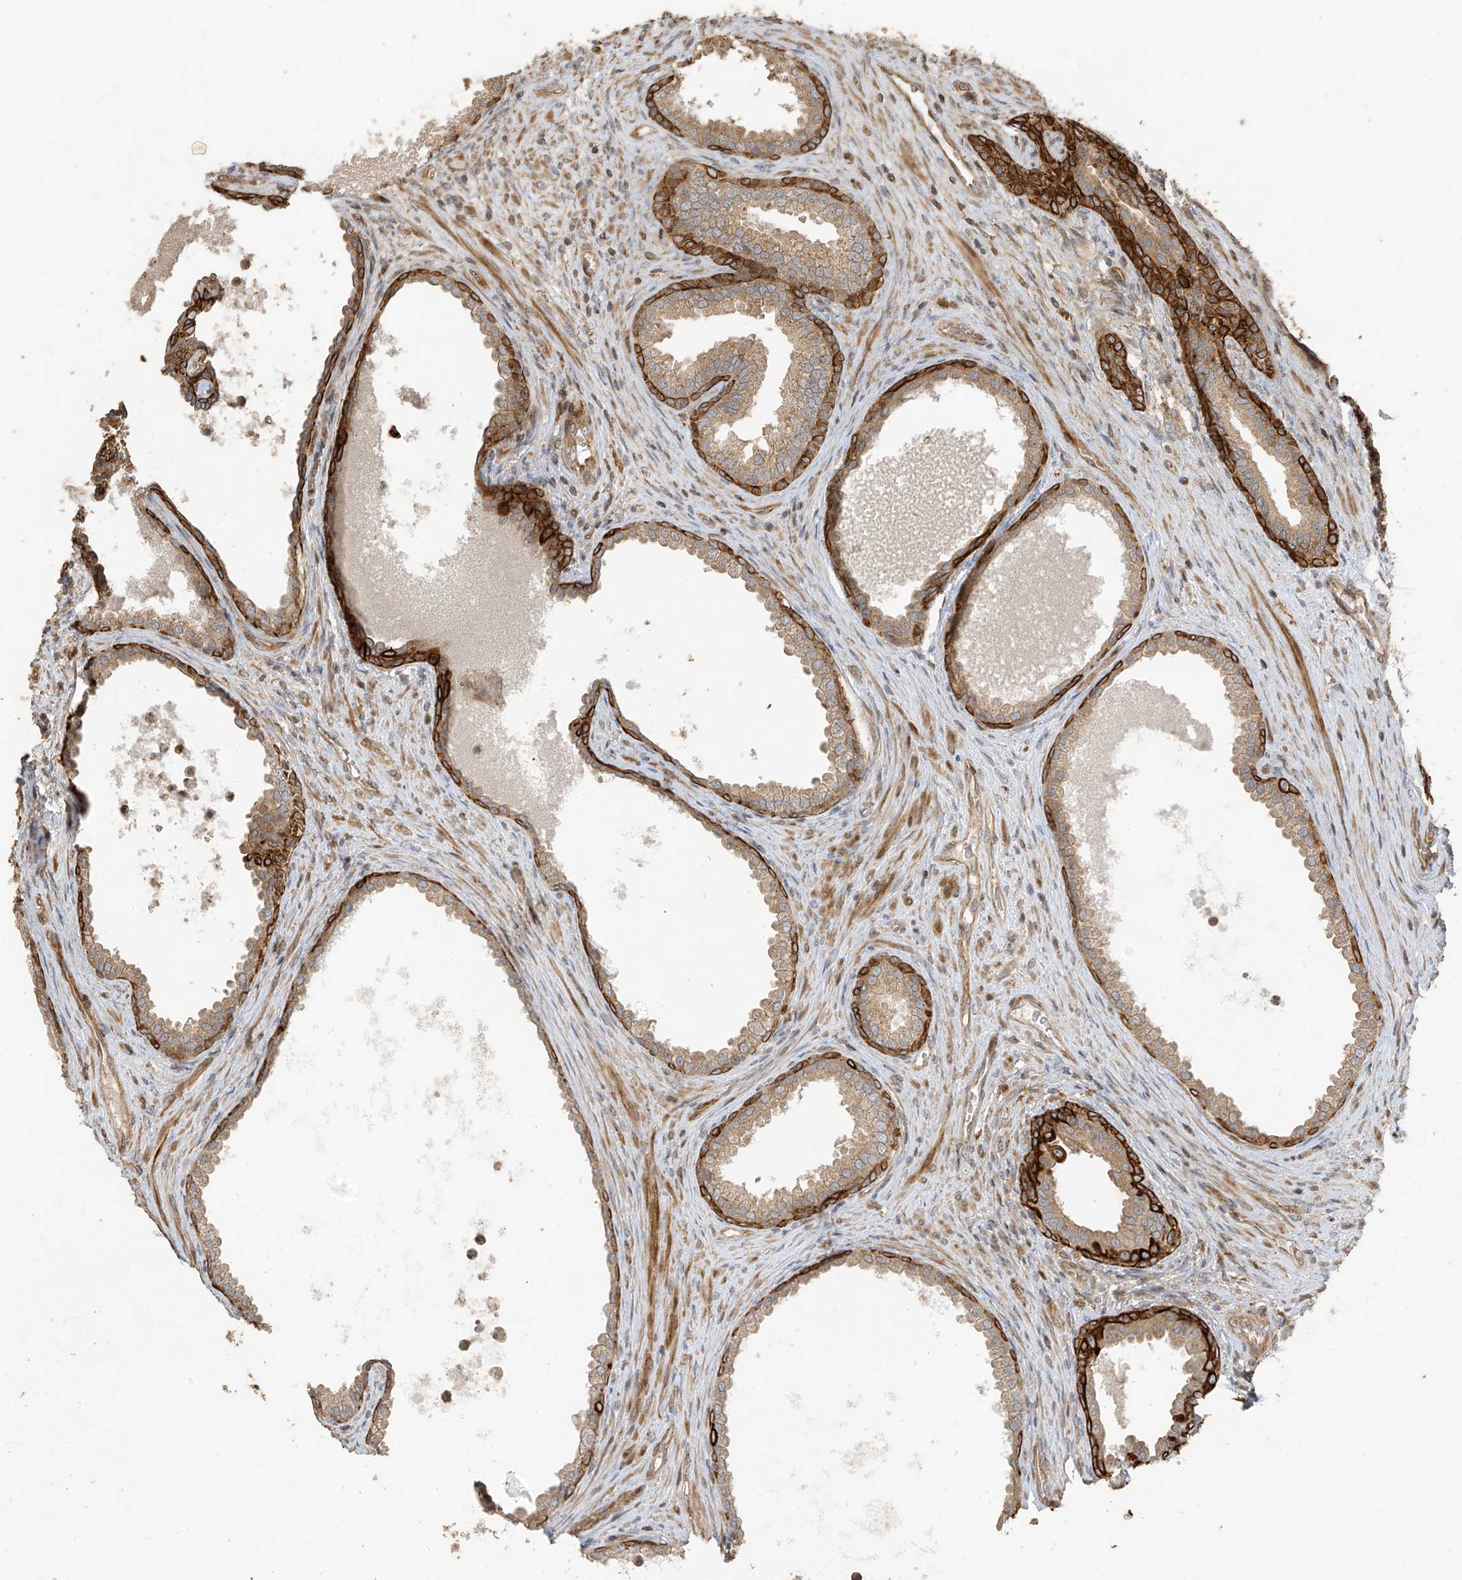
{"staining": {"intensity": "strong", "quantity": "<25%", "location": "cytoplasmic/membranous"}, "tissue": "prostate", "cell_type": "Glandular cells", "image_type": "normal", "snomed": [{"axis": "morphology", "description": "Normal tissue, NOS"}, {"axis": "topography", "description": "Prostate"}], "caption": "Unremarkable prostate demonstrates strong cytoplasmic/membranous positivity in about <25% of glandular cells, visualized by immunohistochemistry.", "gene": "ZNF653", "patient": {"sex": "male", "age": 76}}